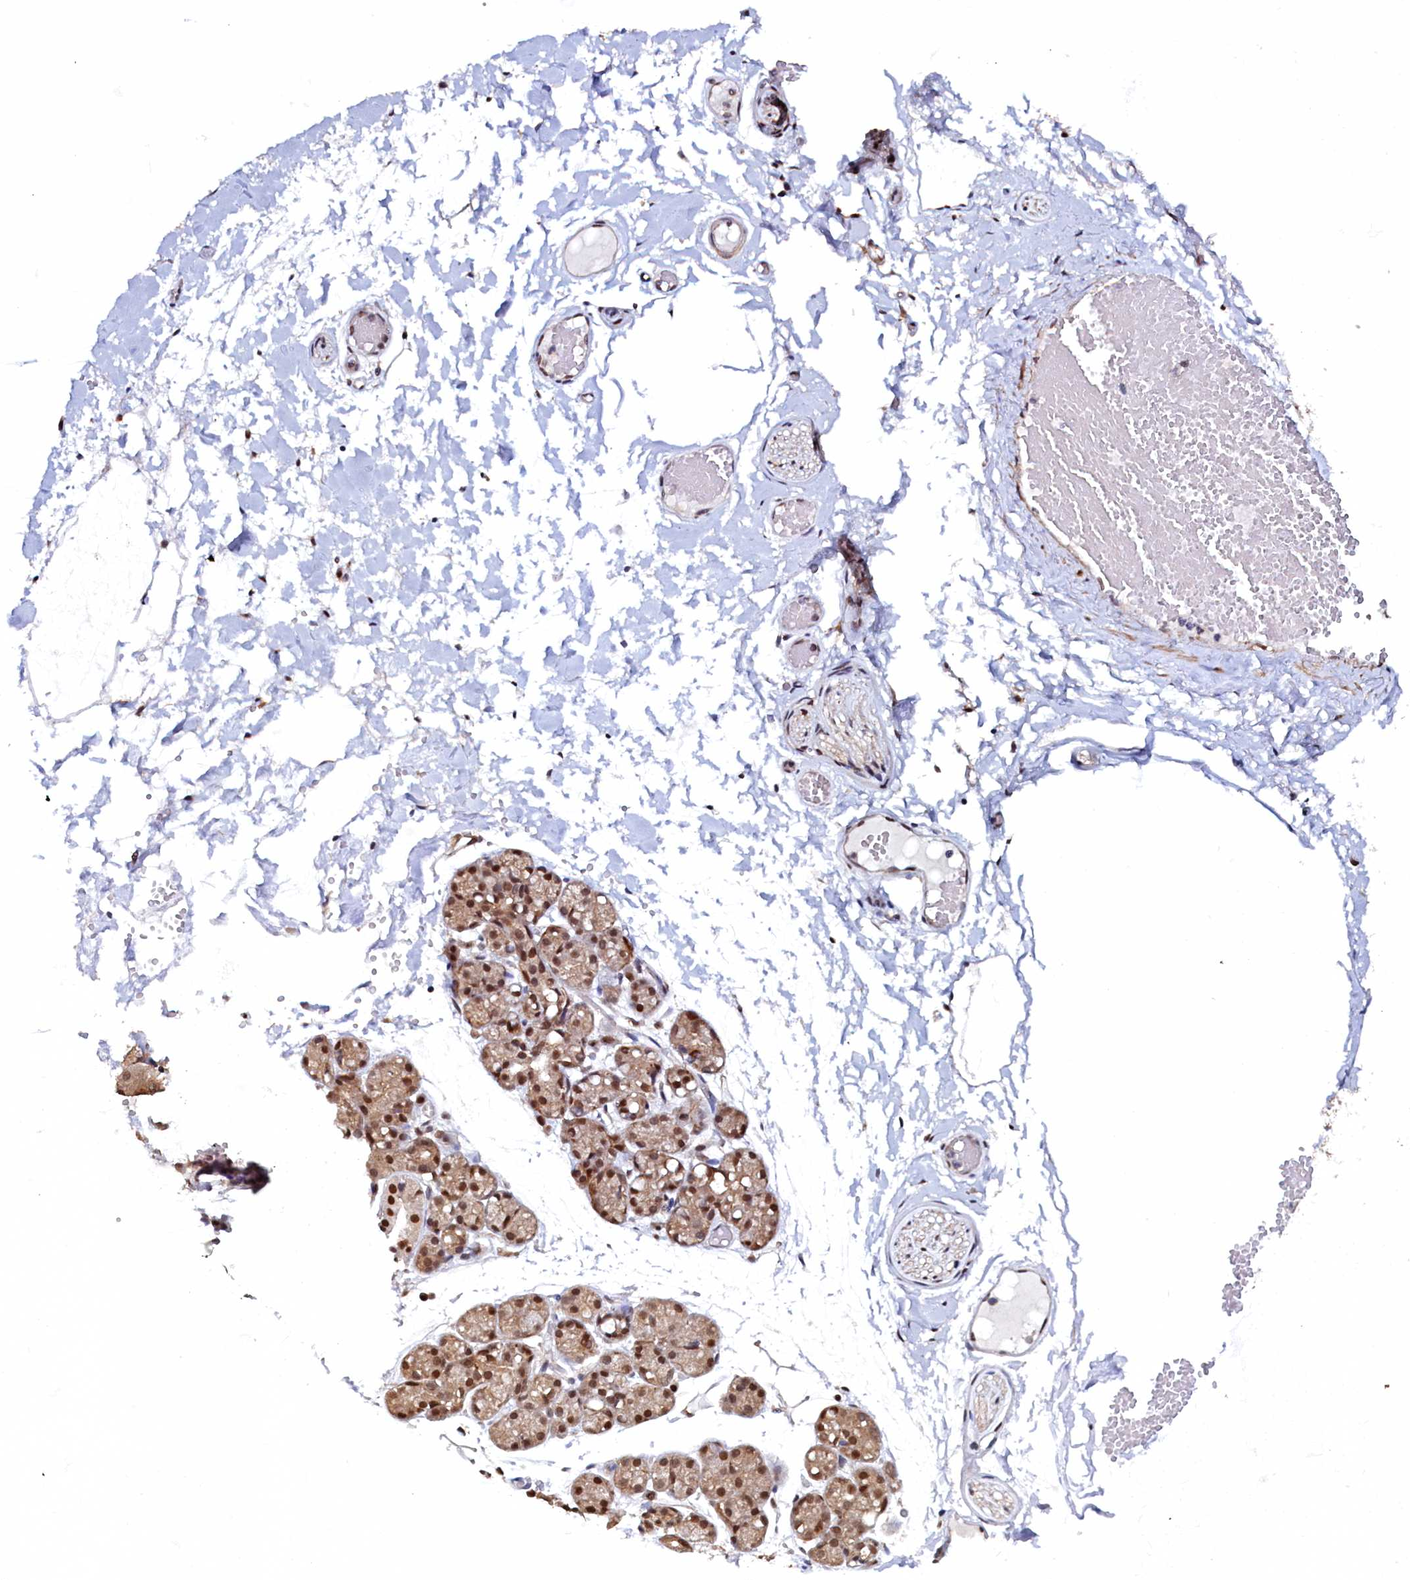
{"staining": {"intensity": "moderate", "quantity": "25%-75%", "location": "cytoplasmic/membranous,nuclear"}, "tissue": "salivary gland", "cell_type": "Glandular cells", "image_type": "normal", "snomed": [{"axis": "morphology", "description": "Normal tissue, NOS"}, {"axis": "topography", "description": "Salivary gland"}], "caption": "Glandular cells reveal medium levels of moderate cytoplasmic/membranous,nuclear positivity in approximately 25%-75% of cells in unremarkable salivary gland.", "gene": "AHCY", "patient": {"sex": "male", "age": 63}}